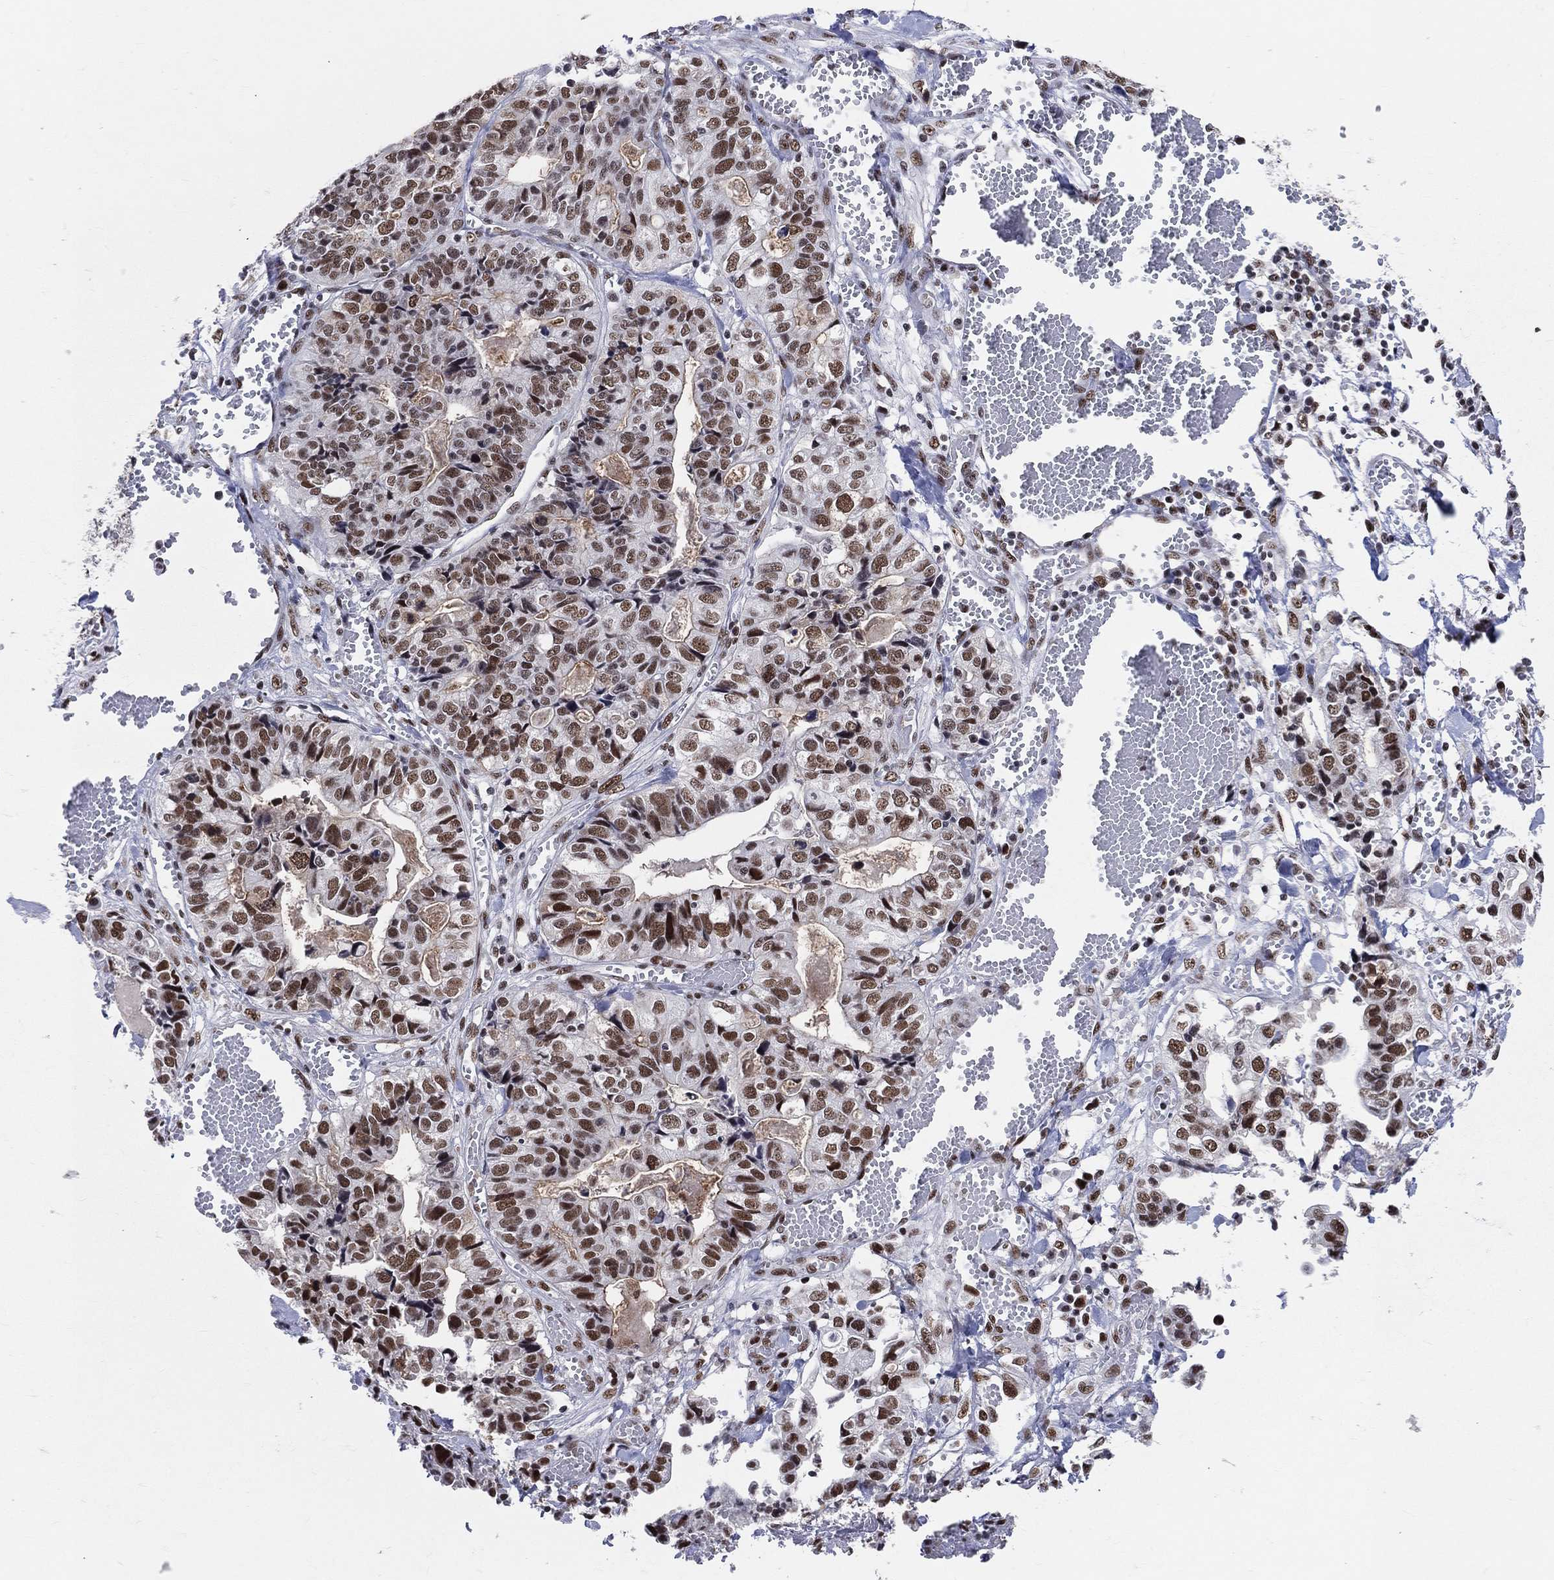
{"staining": {"intensity": "strong", "quantity": ">75%", "location": "nuclear"}, "tissue": "stomach cancer", "cell_type": "Tumor cells", "image_type": "cancer", "snomed": [{"axis": "morphology", "description": "Adenocarcinoma, NOS"}, {"axis": "topography", "description": "Stomach, upper"}], "caption": "Immunohistochemical staining of human adenocarcinoma (stomach) reveals high levels of strong nuclear protein positivity in about >75% of tumor cells.", "gene": "CDK7", "patient": {"sex": "female", "age": 67}}